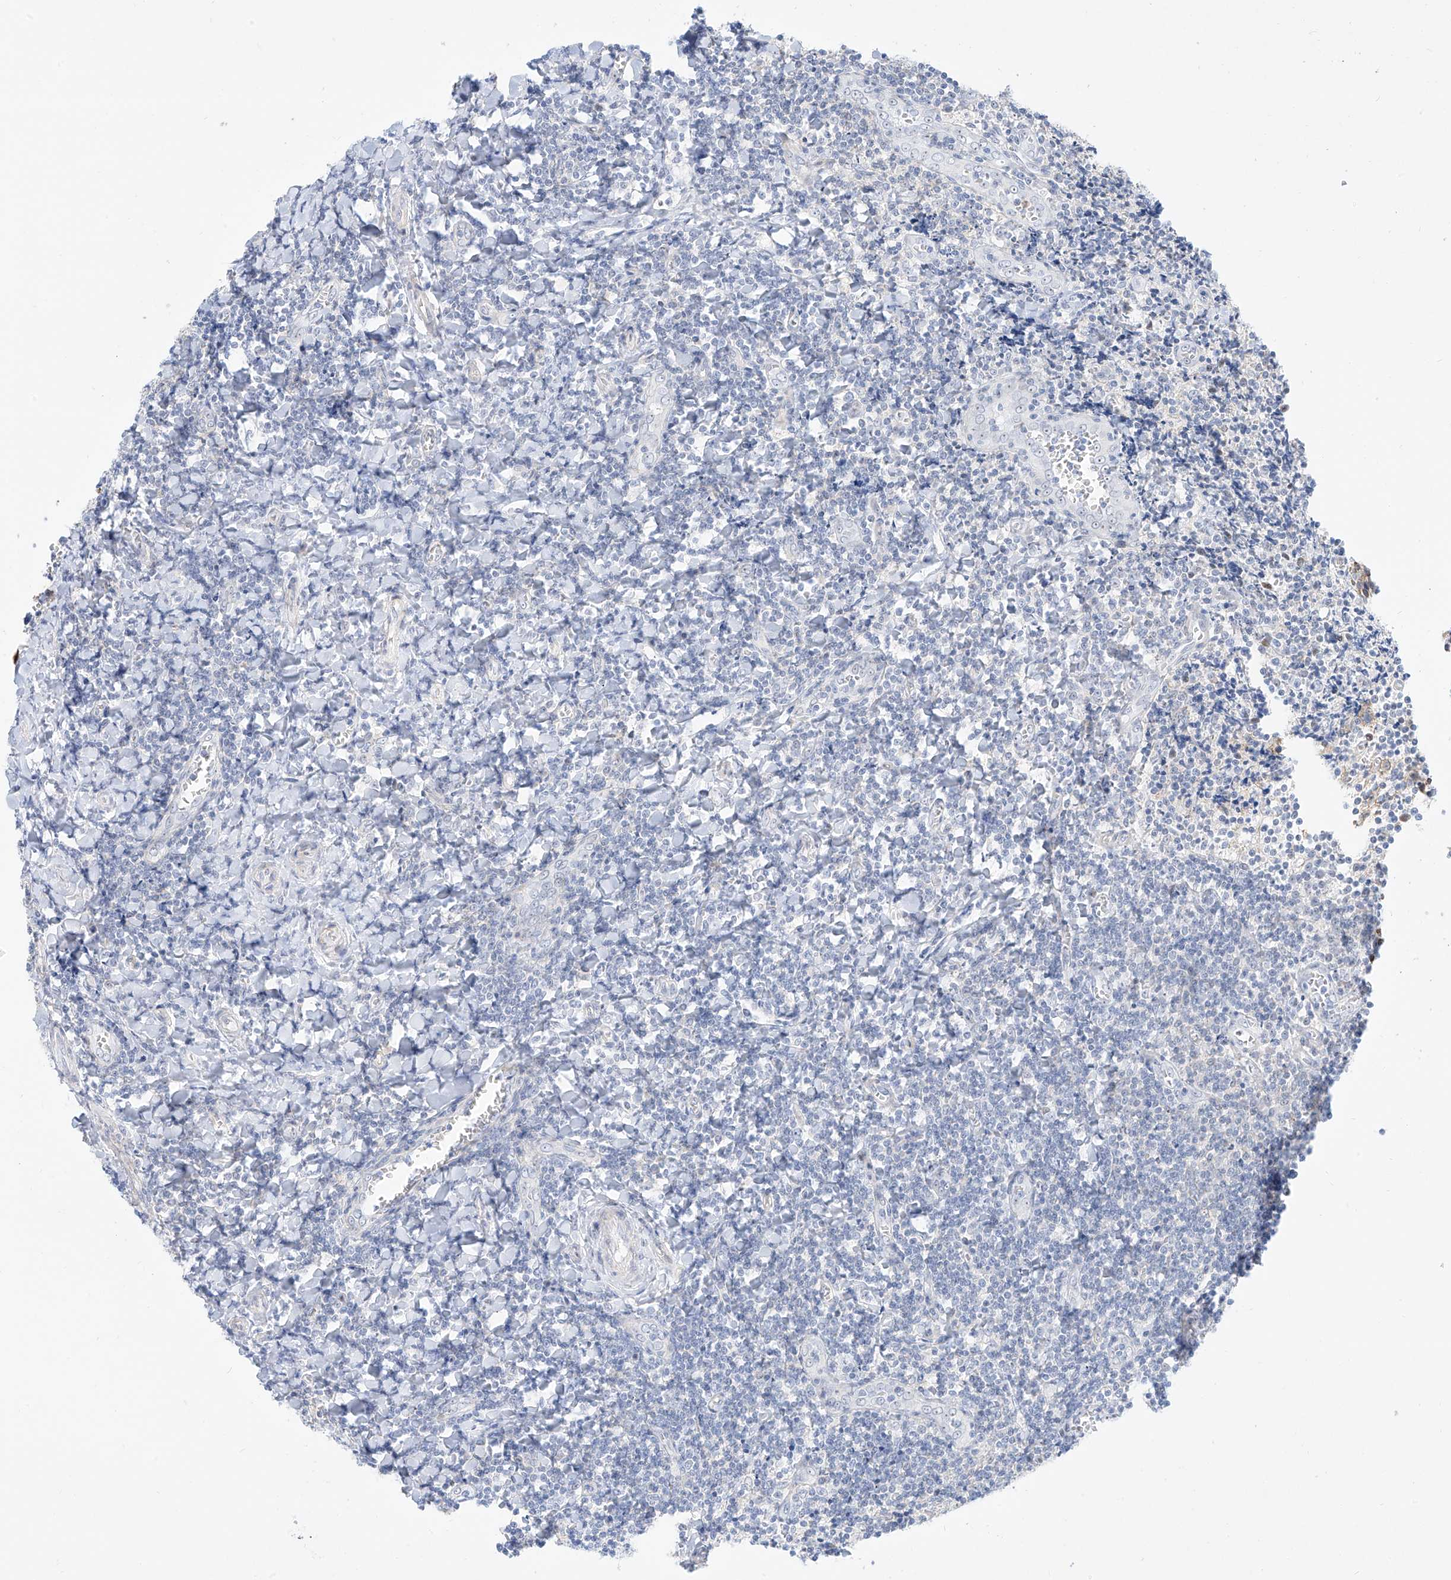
{"staining": {"intensity": "weak", "quantity": "<25%", "location": "nuclear"}, "tissue": "tonsil", "cell_type": "Germinal center cells", "image_type": "normal", "snomed": [{"axis": "morphology", "description": "Normal tissue, NOS"}, {"axis": "topography", "description": "Tonsil"}], "caption": "Photomicrograph shows no significant protein positivity in germinal center cells of unremarkable tonsil. (DAB (3,3'-diaminobenzidine) IHC visualized using brightfield microscopy, high magnification).", "gene": "SNU13", "patient": {"sex": "male", "age": 27}}